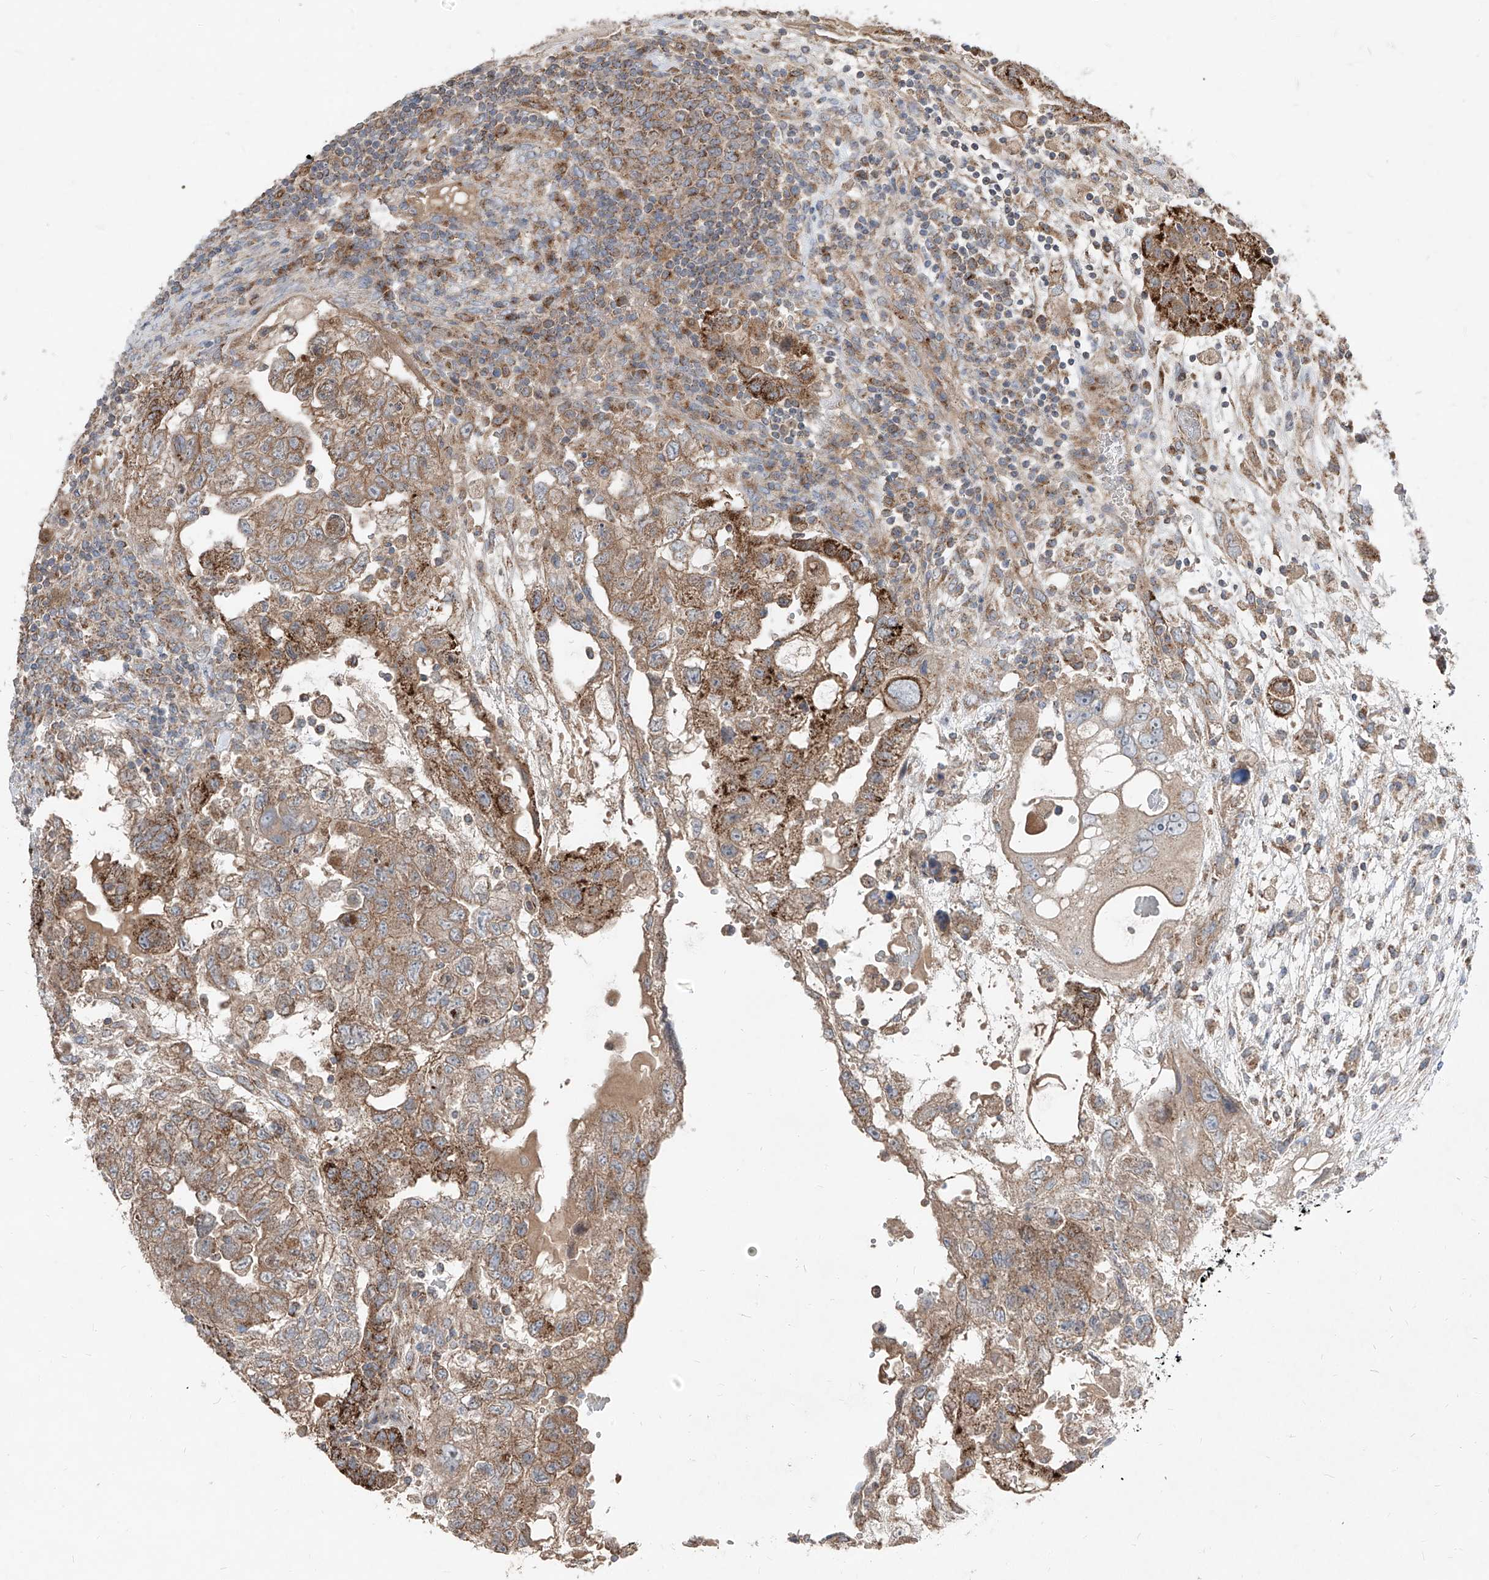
{"staining": {"intensity": "moderate", "quantity": ">75%", "location": "cytoplasmic/membranous"}, "tissue": "testis cancer", "cell_type": "Tumor cells", "image_type": "cancer", "snomed": [{"axis": "morphology", "description": "Carcinoma, Embryonal, NOS"}, {"axis": "topography", "description": "Testis"}], "caption": "Protein staining of testis embryonal carcinoma tissue demonstrates moderate cytoplasmic/membranous expression in about >75% of tumor cells. The protein of interest is stained brown, and the nuclei are stained in blue (DAB (3,3'-diaminobenzidine) IHC with brightfield microscopy, high magnification).", "gene": "ABCD3", "patient": {"sex": "male", "age": 36}}